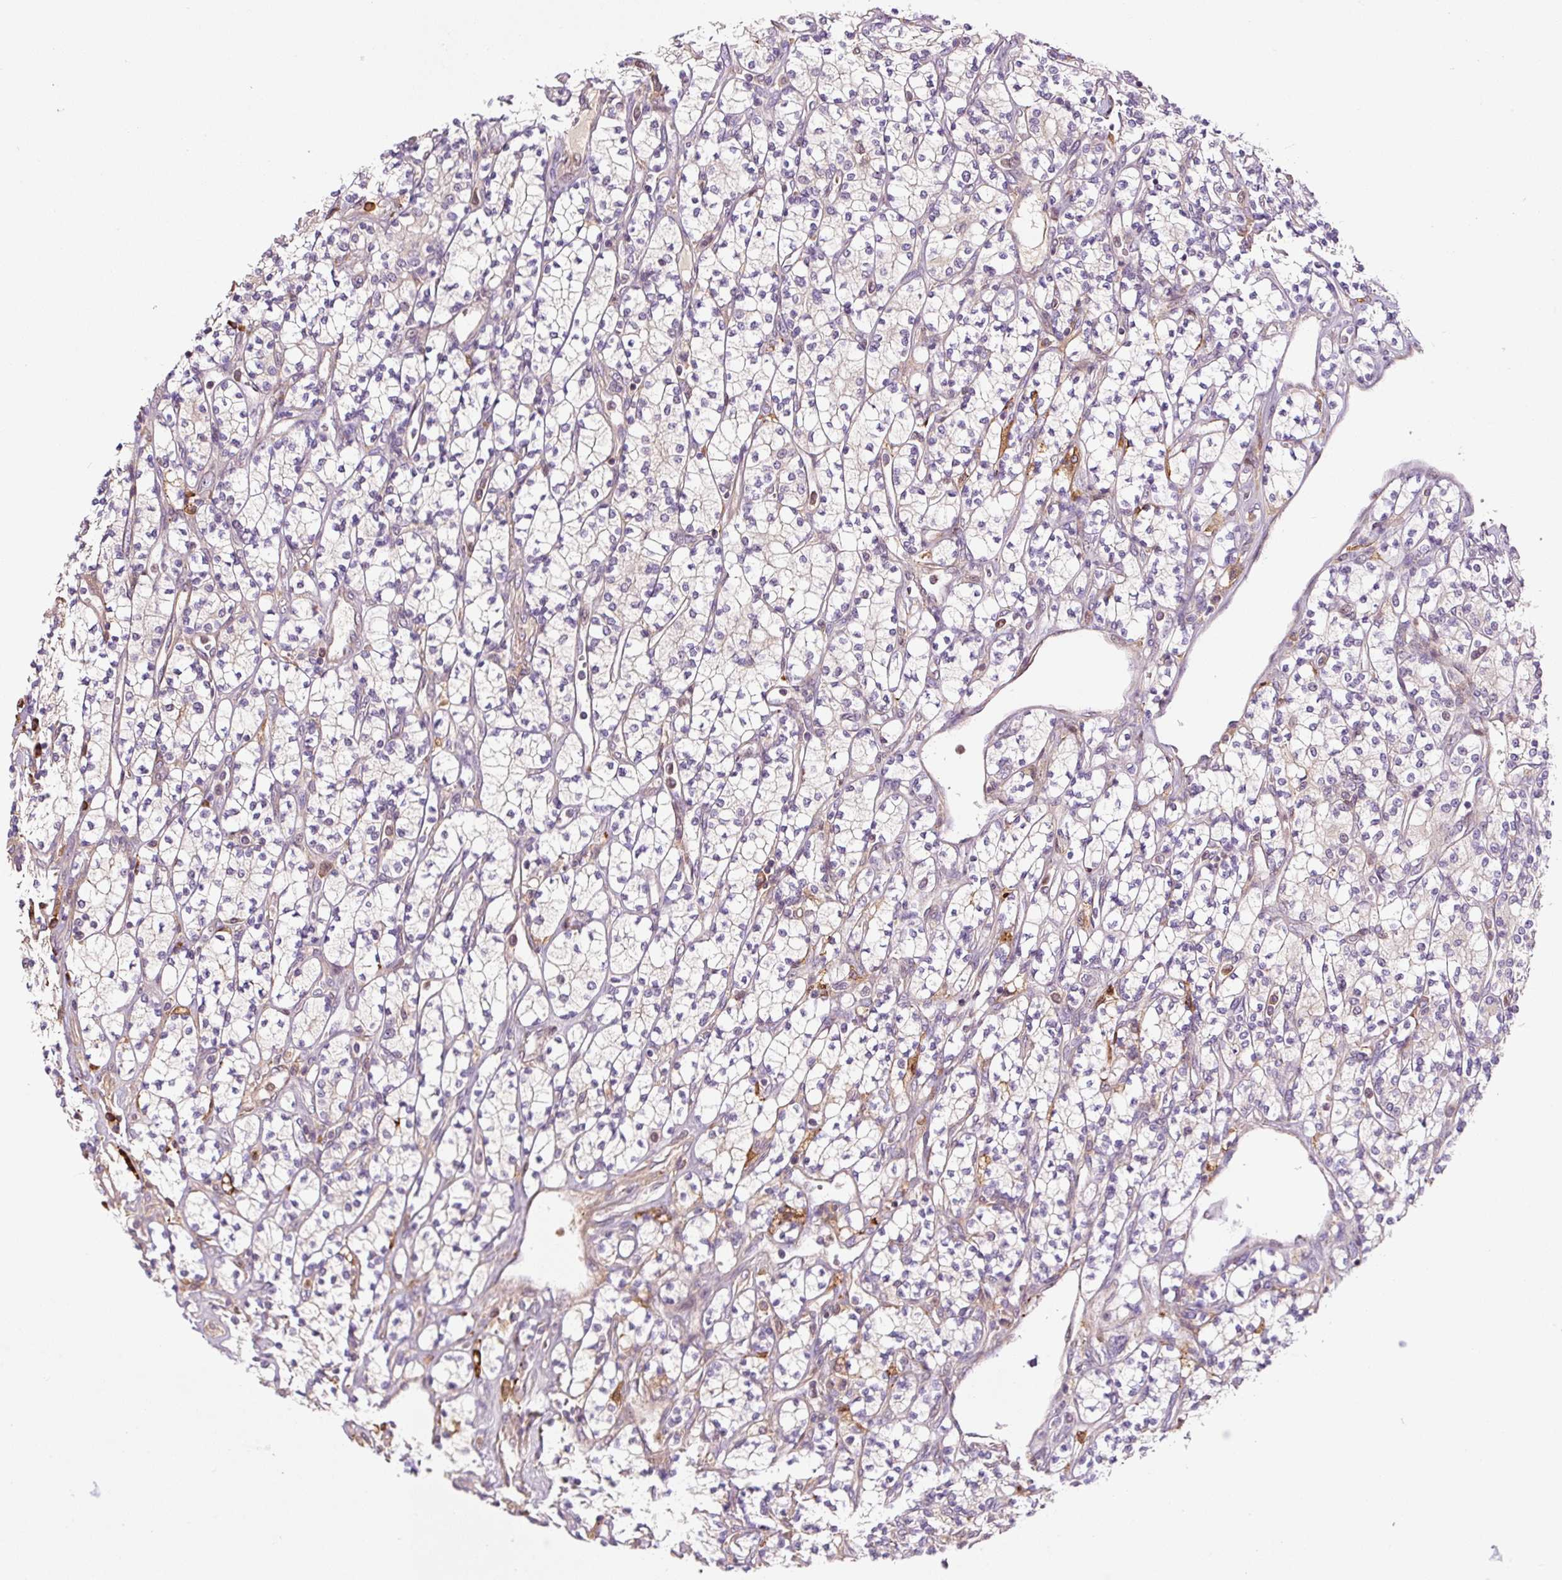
{"staining": {"intensity": "negative", "quantity": "none", "location": "none"}, "tissue": "renal cancer", "cell_type": "Tumor cells", "image_type": "cancer", "snomed": [{"axis": "morphology", "description": "Adenocarcinoma, NOS"}, {"axis": "topography", "description": "Kidney"}], "caption": "An immunohistochemistry photomicrograph of renal cancer is shown. There is no staining in tumor cells of renal cancer.", "gene": "FUT10", "patient": {"sex": "male", "age": 77}}